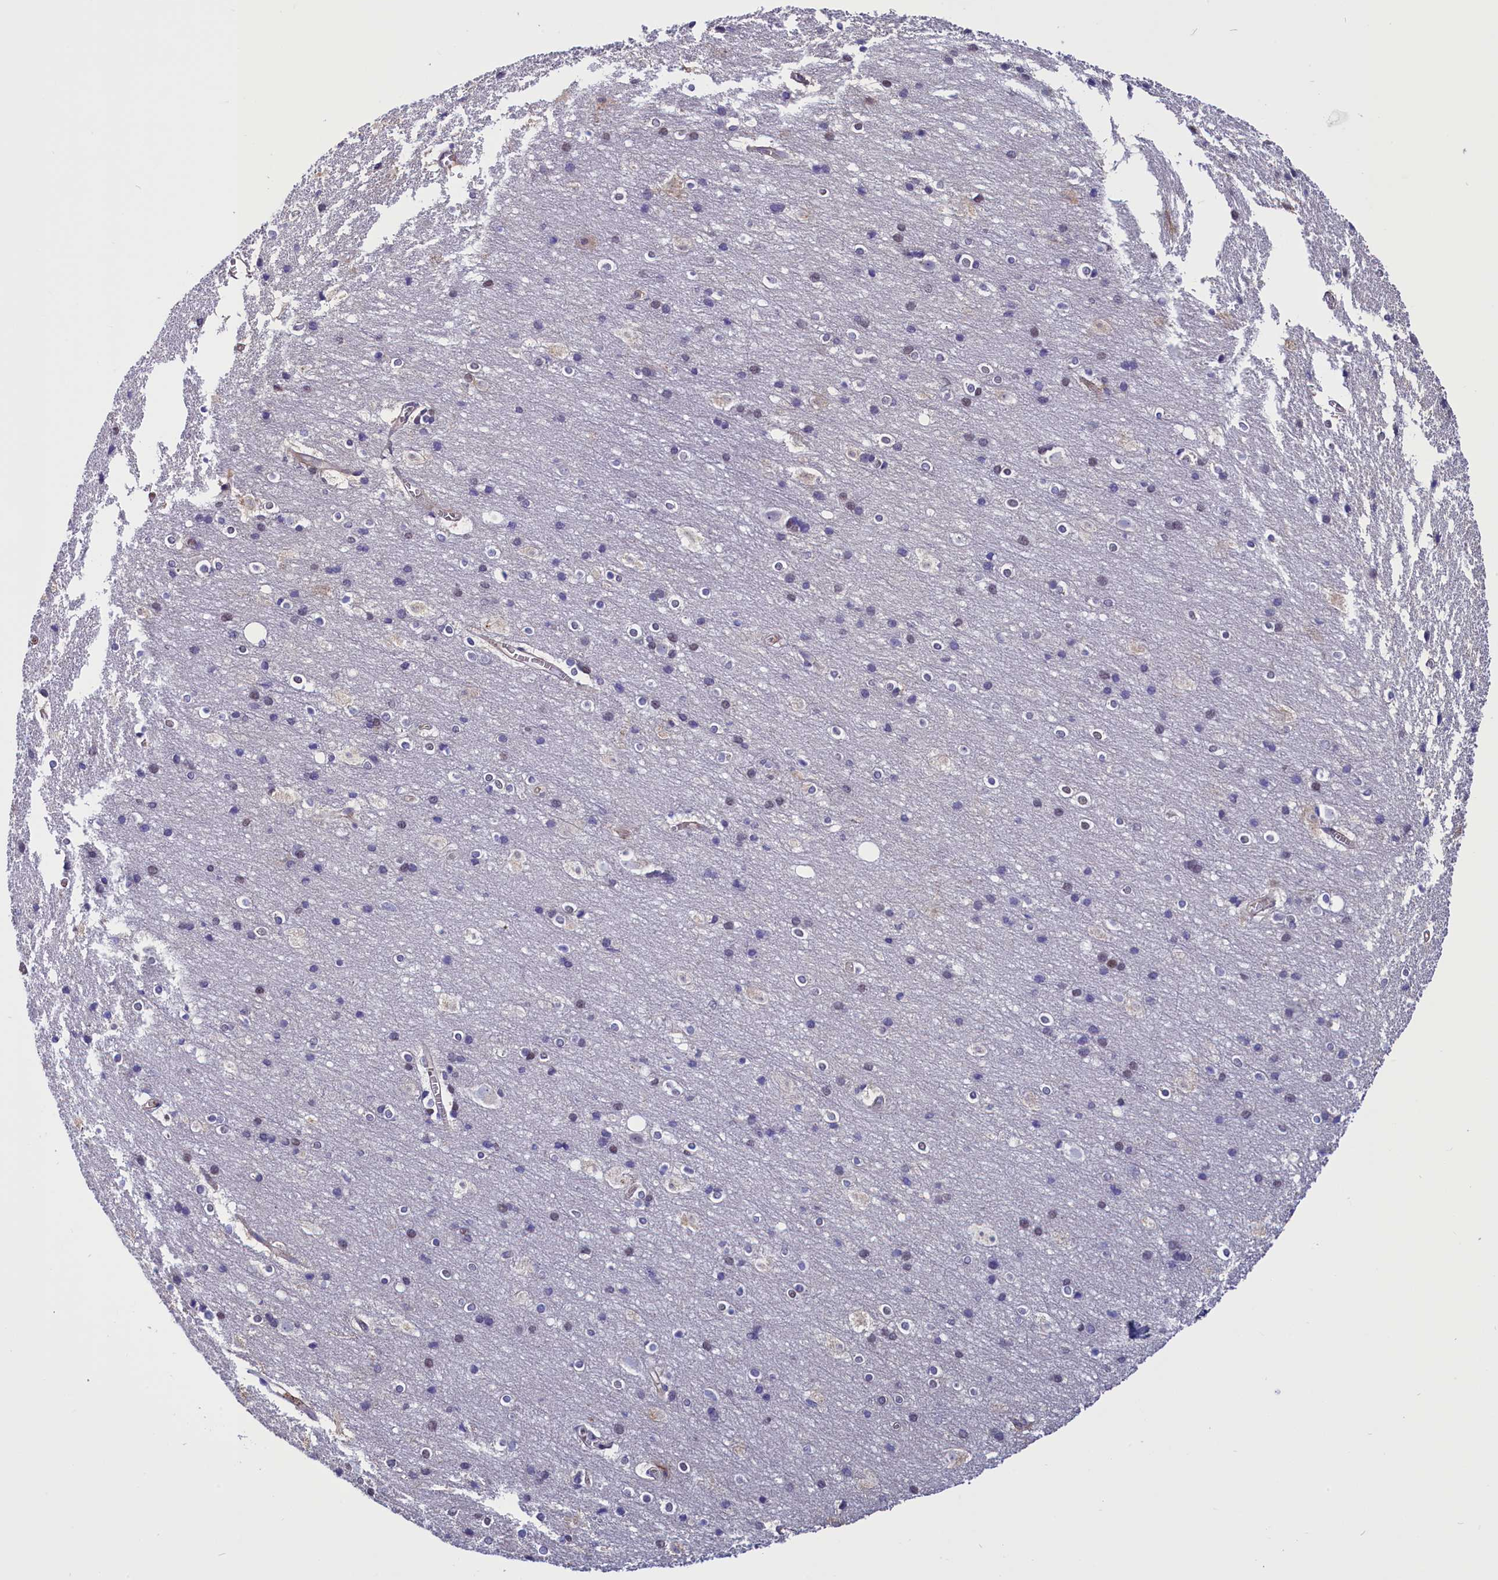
{"staining": {"intensity": "moderate", "quantity": ">75%", "location": "cytoplasmic/membranous"}, "tissue": "cerebral cortex", "cell_type": "Endothelial cells", "image_type": "normal", "snomed": [{"axis": "morphology", "description": "Normal tissue, NOS"}, {"axis": "topography", "description": "Cerebral cortex"}], "caption": "Immunohistochemistry of benign cerebral cortex shows medium levels of moderate cytoplasmic/membranous positivity in about >75% of endothelial cells.", "gene": "PDILT", "patient": {"sex": "male", "age": 54}}